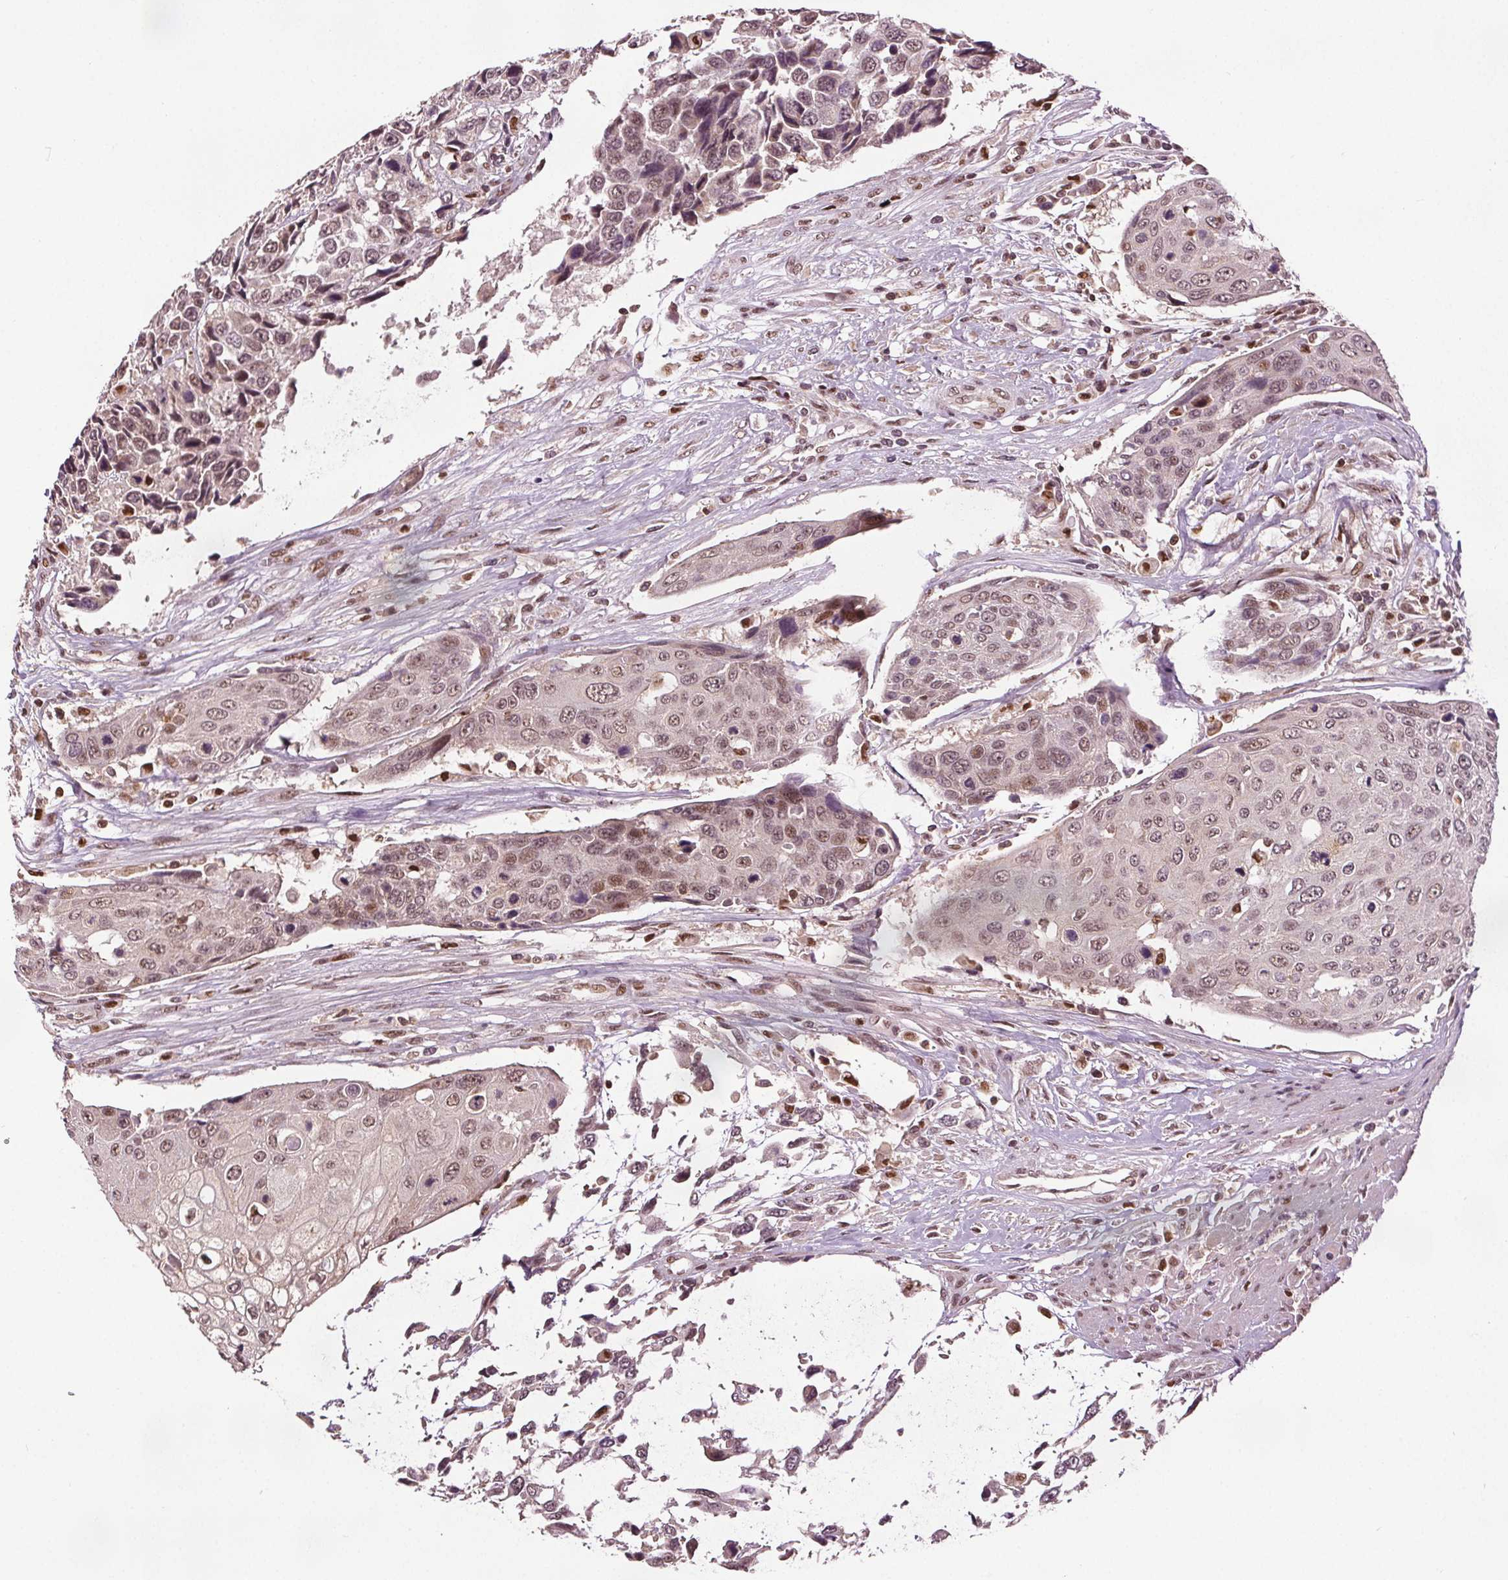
{"staining": {"intensity": "weak", "quantity": ">75%", "location": "nuclear"}, "tissue": "urothelial cancer", "cell_type": "Tumor cells", "image_type": "cancer", "snomed": [{"axis": "morphology", "description": "Urothelial carcinoma, High grade"}, {"axis": "topography", "description": "Urinary bladder"}], "caption": "Urothelial cancer stained with a protein marker shows weak staining in tumor cells.", "gene": "DDX11", "patient": {"sex": "female", "age": 70}}